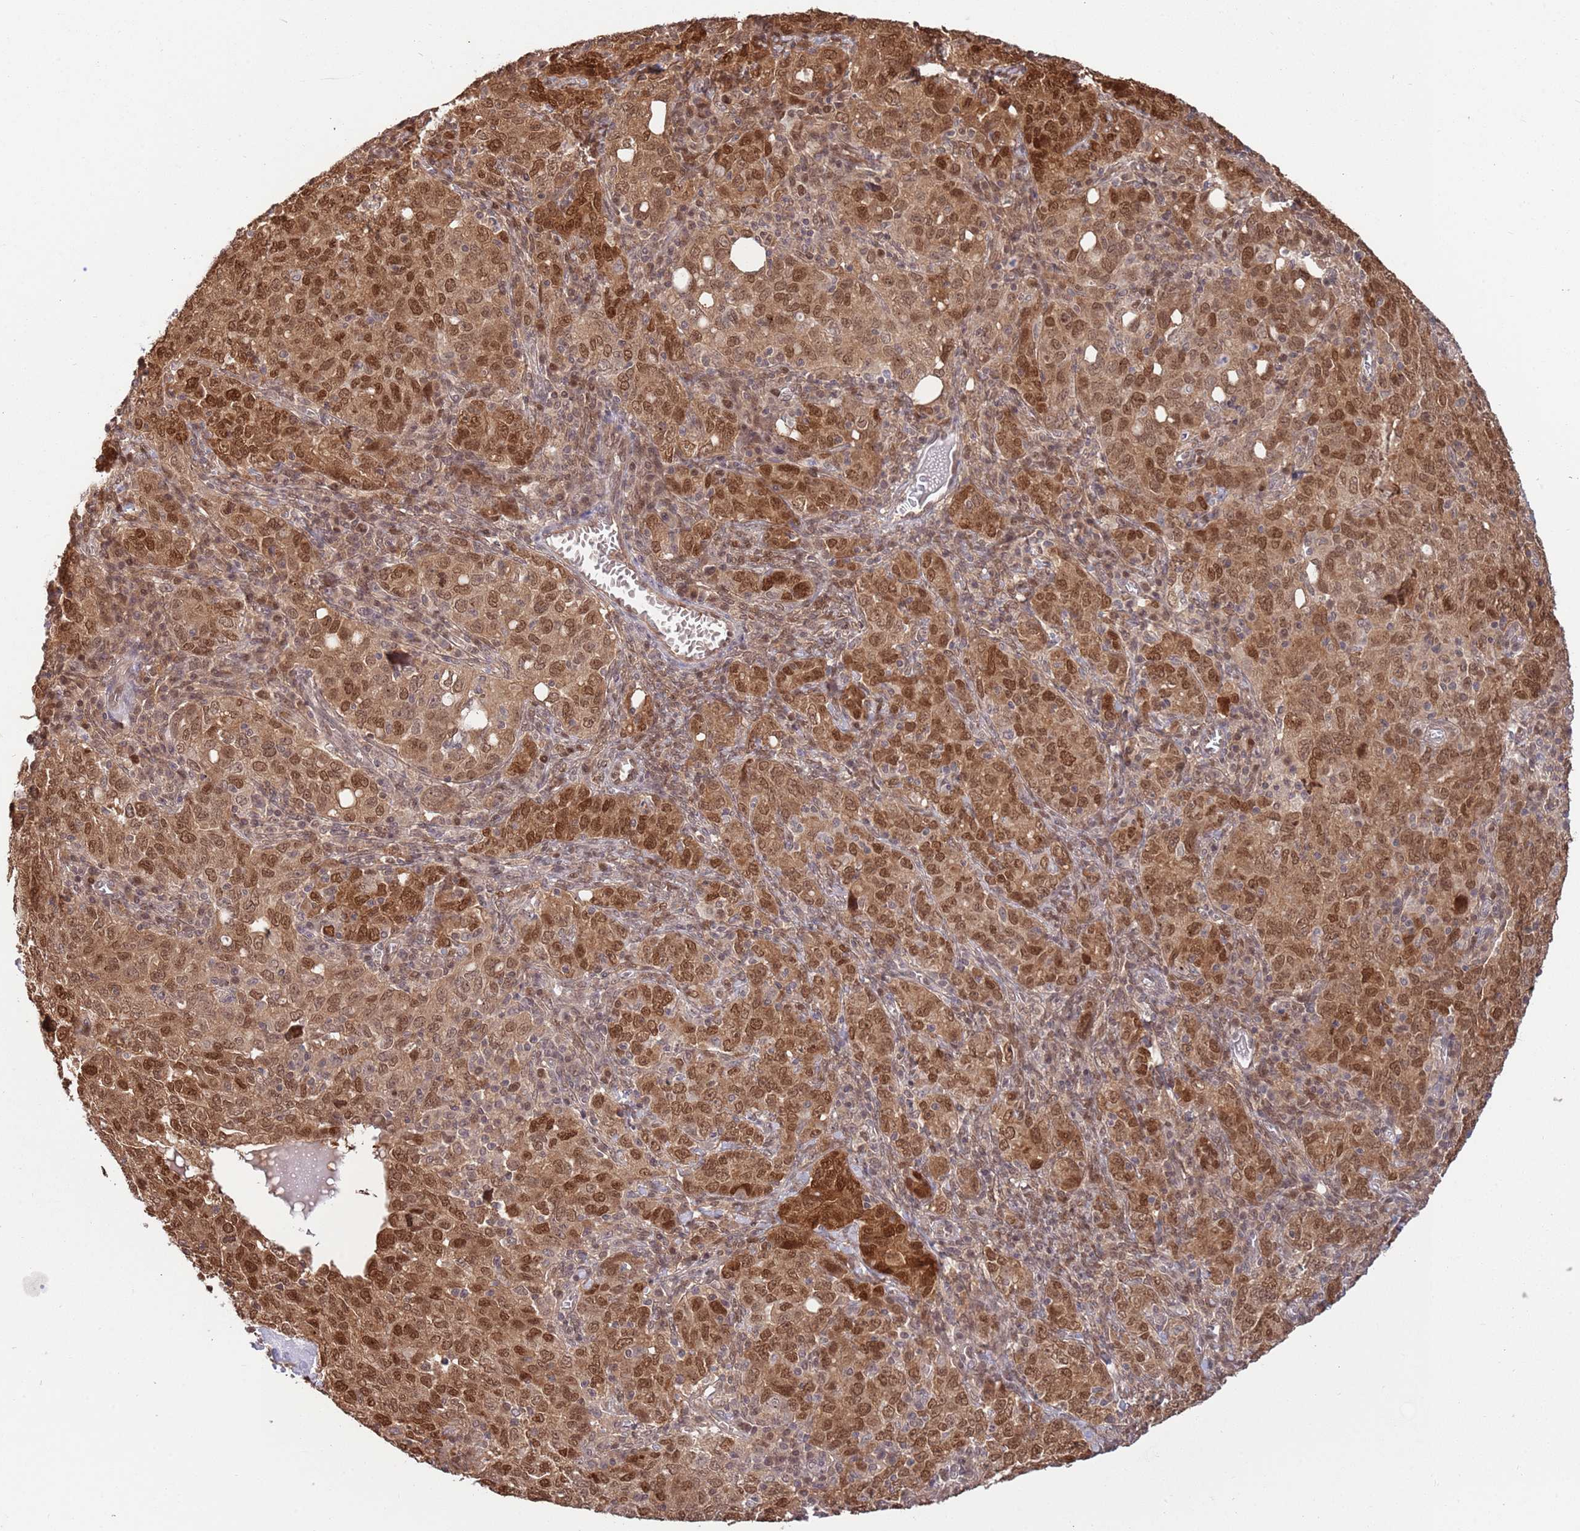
{"staining": {"intensity": "strong", "quantity": ">75%", "location": "cytoplasmic/membranous,nuclear"}, "tissue": "ovarian cancer", "cell_type": "Tumor cells", "image_type": "cancer", "snomed": [{"axis": "morphology", "description": "Carcinoma, endometroid"}, {"axis": "topography", "description": "Ovary"}], "caption": "Immunohistochemistry (IHC) micrograph of neoplastic tissue: ovarian endometroid carcinoma stained using immunohistochemistry exhibits high levels of strong protein expression localized specifically in the cytoplasmic/membranous and nuclear of tumor cells, appearing as a cytoplasmic/membranous and nuclear brown color.", "gene": "SALL1", "patient": {"sex": "female", "age": 62}}